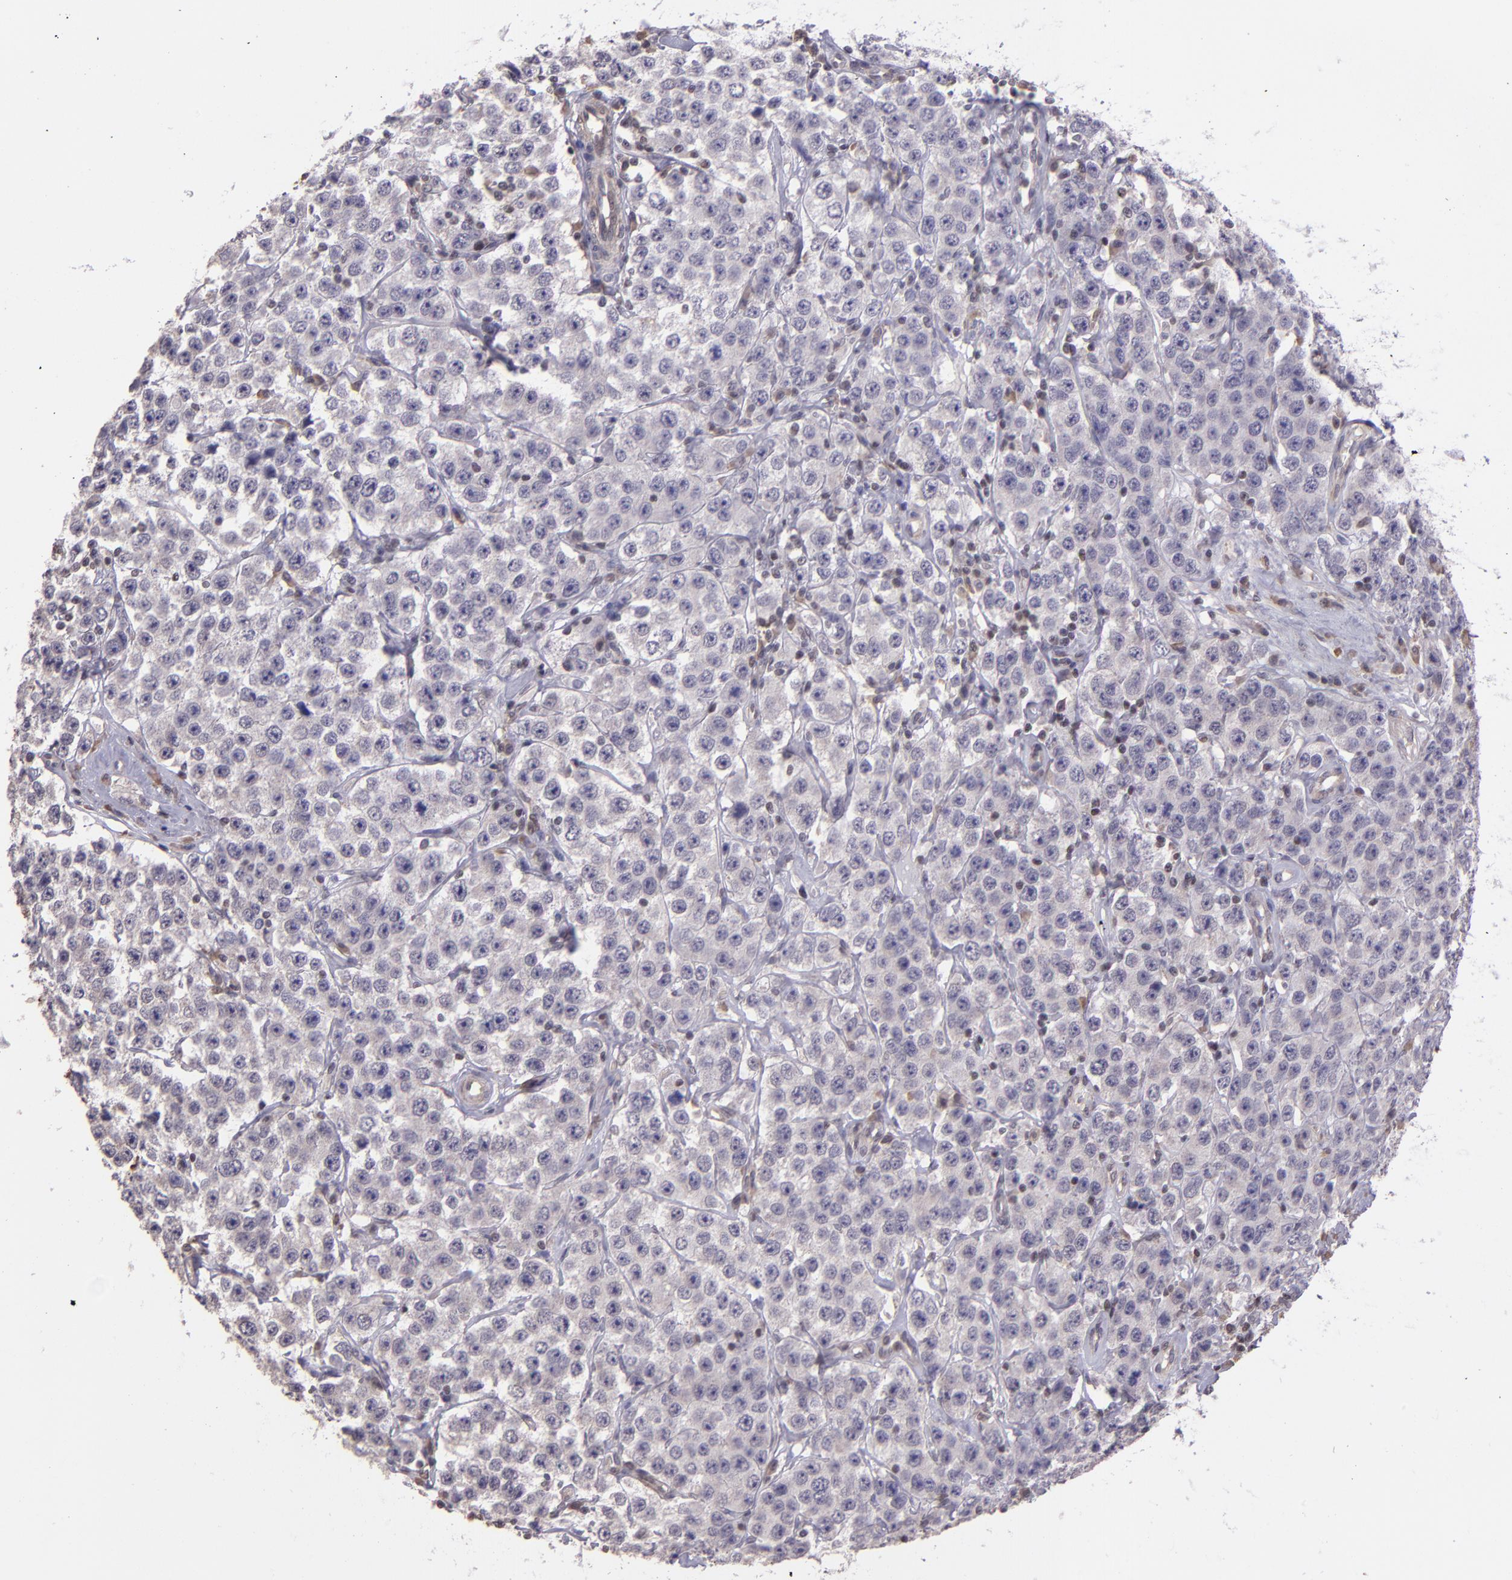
{"staining": {"intensity": "weak", "quantity": "<25%", "location": "cytoplasmic/membranous"}, "tissue": "testis cancer", "cell_type": "Tumor cells", "image_type": "cancer", "snomed": [{"axis": "morphology", "description": "Seminoma, NOS"}, {"axis": "topography", "description": "Testis"}], "caption": "The IHC micrograph has no significant positivity in tumor cells of seminoma (testis) tissue.", "gene": "ELF1", "patient": {"sex": "male", "age": 52}}